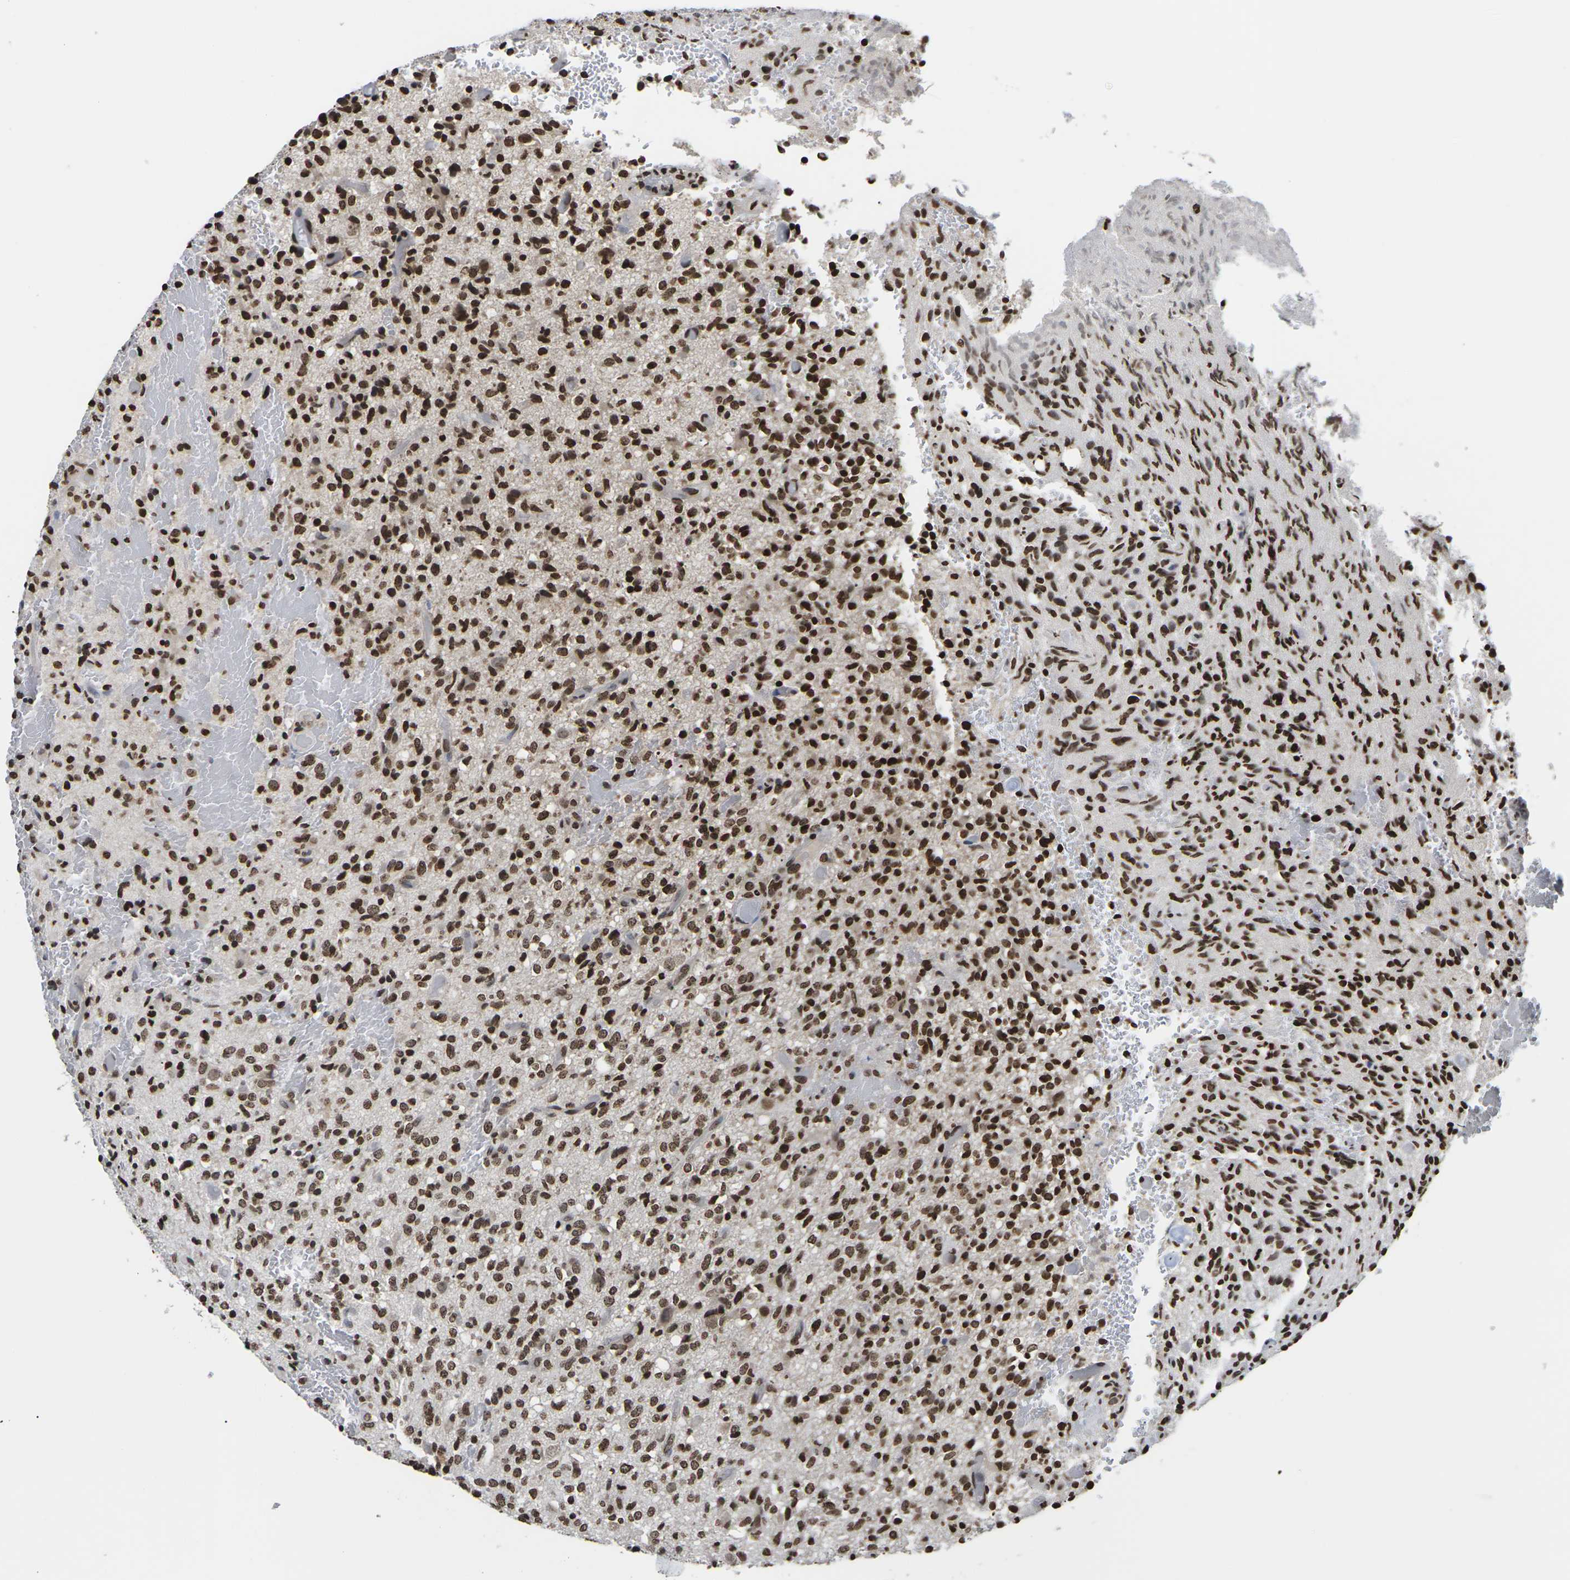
{"staining": {"intensity": "strong", "quantity": ">75%", "location": "nuclear"}, "tissue": "glioma", "cell_type": "Tumor cells", "image_type": "cancer", "snomed": [{"axis": "morphology", "description": "Glioma, malignant, High grade"}, {"axis": "topography", "description": "Brain"}], "caption": "Malignant glioma (high-grade) was stained to show a protein in brown. There is high levels of strong nuclear staining in about >75% of tumor cells.", "gene": "ETV5", "patient": {"sex": "male", "age": 71}}